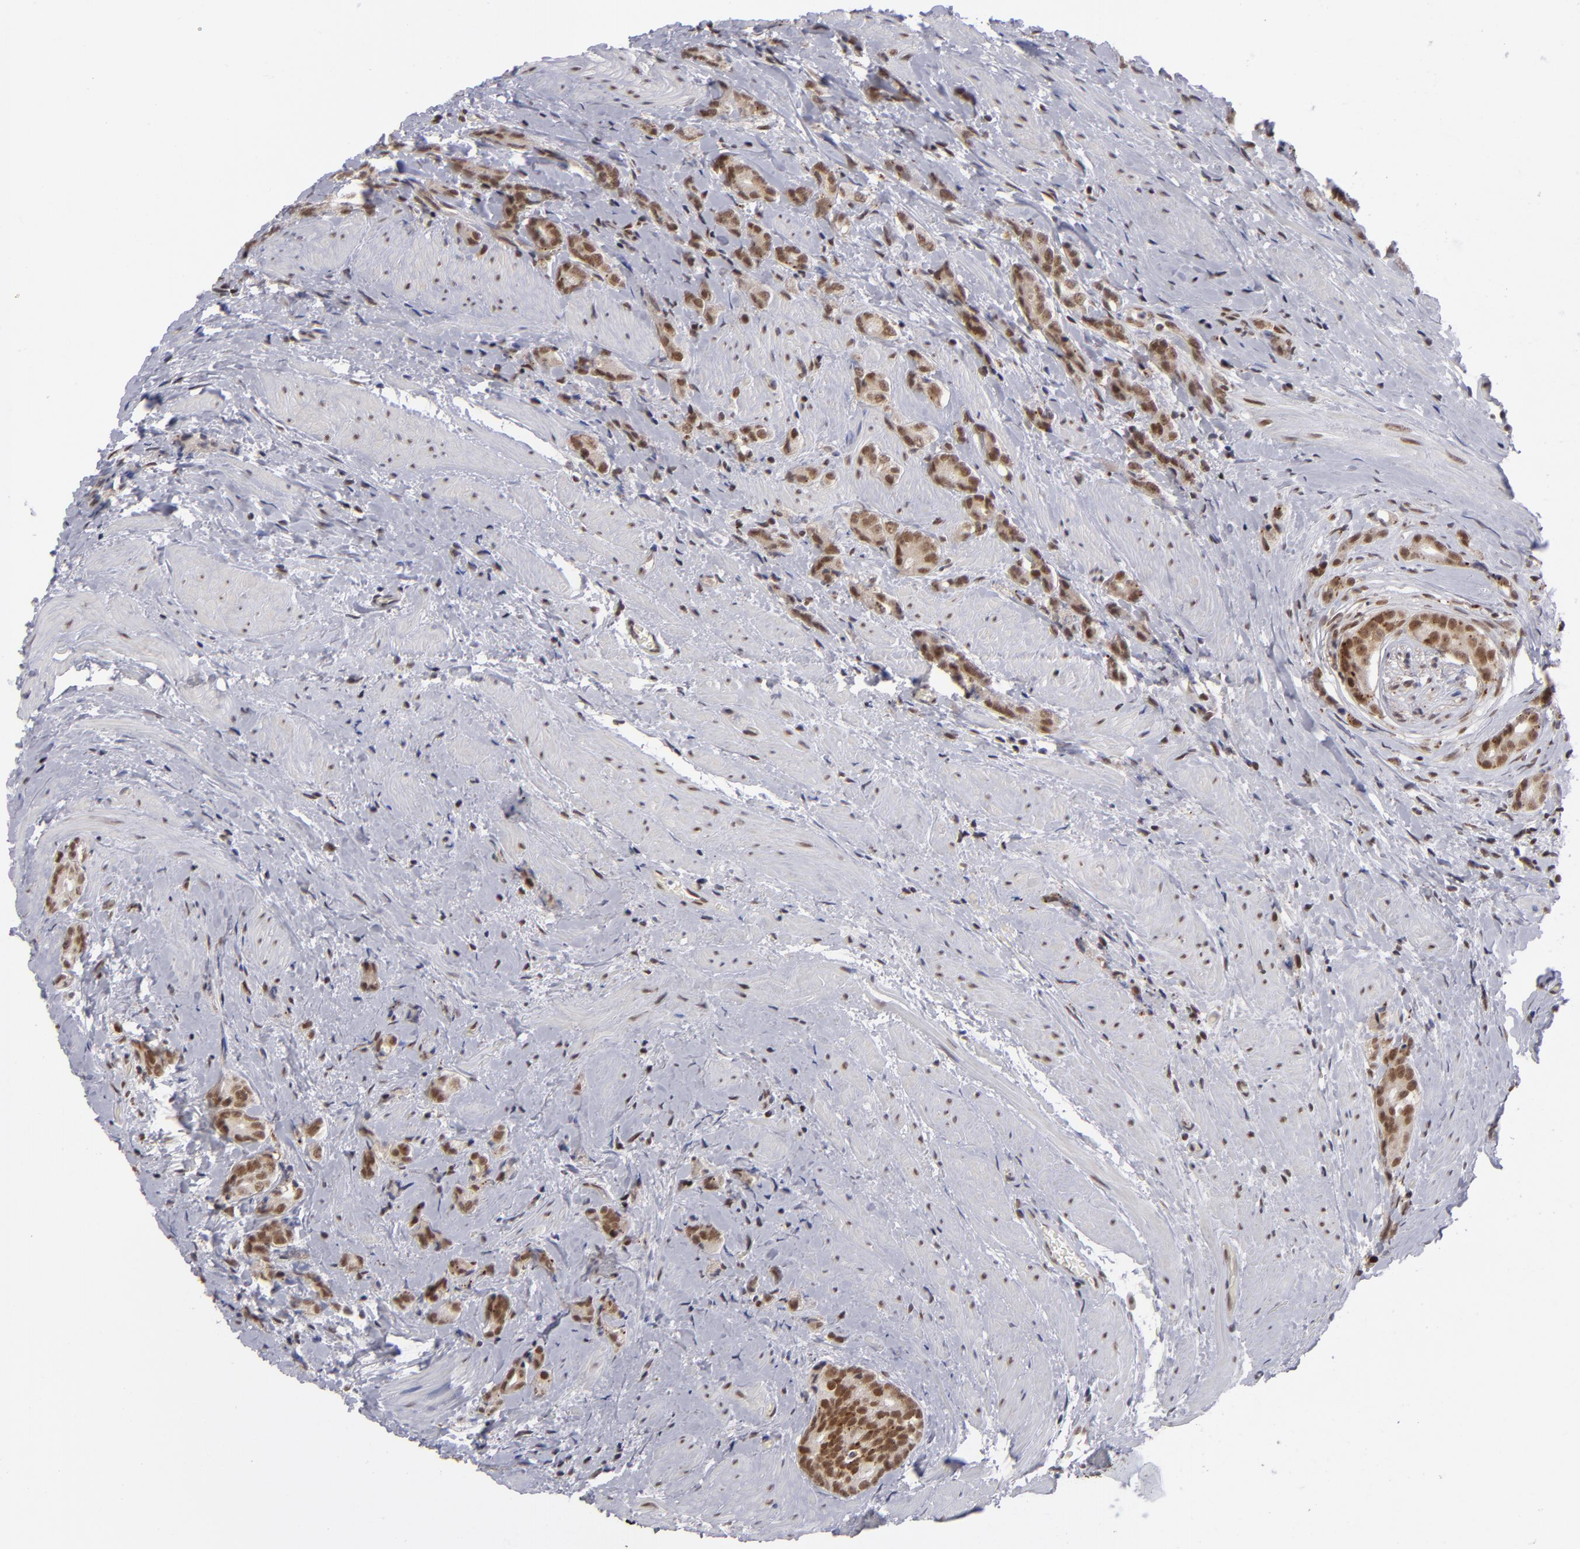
{"staining": {"intensity": "moderate", "quantity": ">75%", "location": "cytoplasmic/membranous,nuclear"}, "tissue": "prostate cancer", "cell_type": "Tumor cells", "image_type": "cancer", "snomed": [{"axis": "morphology", "description": "Adenocarcinoma, Medium grade"}, {"axis": "topography", "description": "Prostate"}], "caption": "Medium-grade adenocarcinoma (prostate) stained for a protein shows moderate cytoplasmic/membranous and nuclear positivity in tumor cells. Nuclei are stained in blue.", "gene": "MLLT3", "patient": {"sex": "male", "age": 59}}